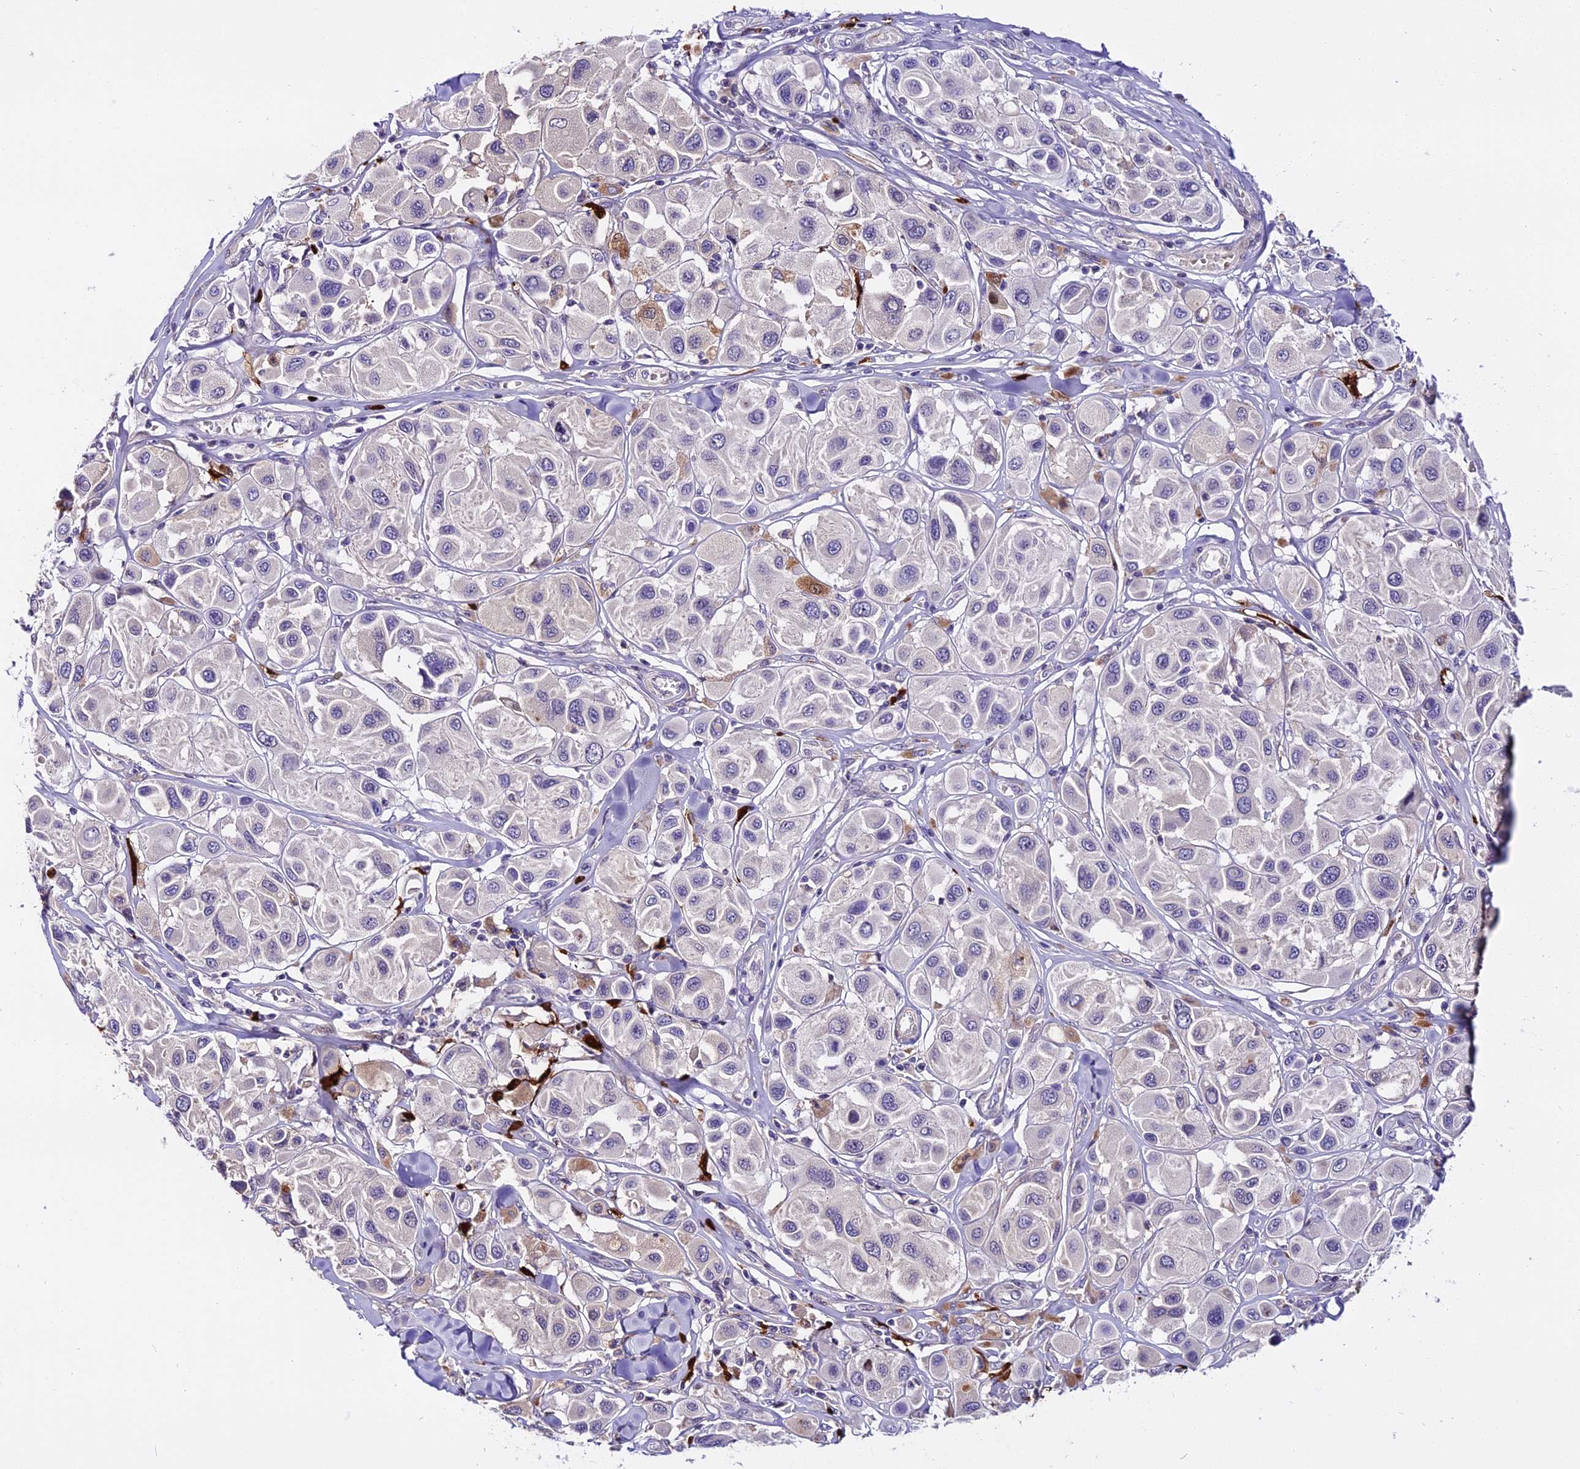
{"staining": {"intensity": "moderate", "quantity": "<25%", "location": "cytoplasmic/membranous"}, "tissue": "melanoma", "cell_type": "Tumor cells", "image_type": "cancer", "snomed": [{"axis": "morphology", "description": "Malignant melanoma, Metastatic site"}, {"axis": "topography", "description": "Skin"}], "caption": "This photomicrograph demonstrates immunohistochemistry staining of human malignant melanoma (metastatic site), with low moderate cytoplasmic/membranous expression in about <25% of tumor cells.", "gene": "MAP3K7CL", "patient": {"sex": "male", "age": 41}}